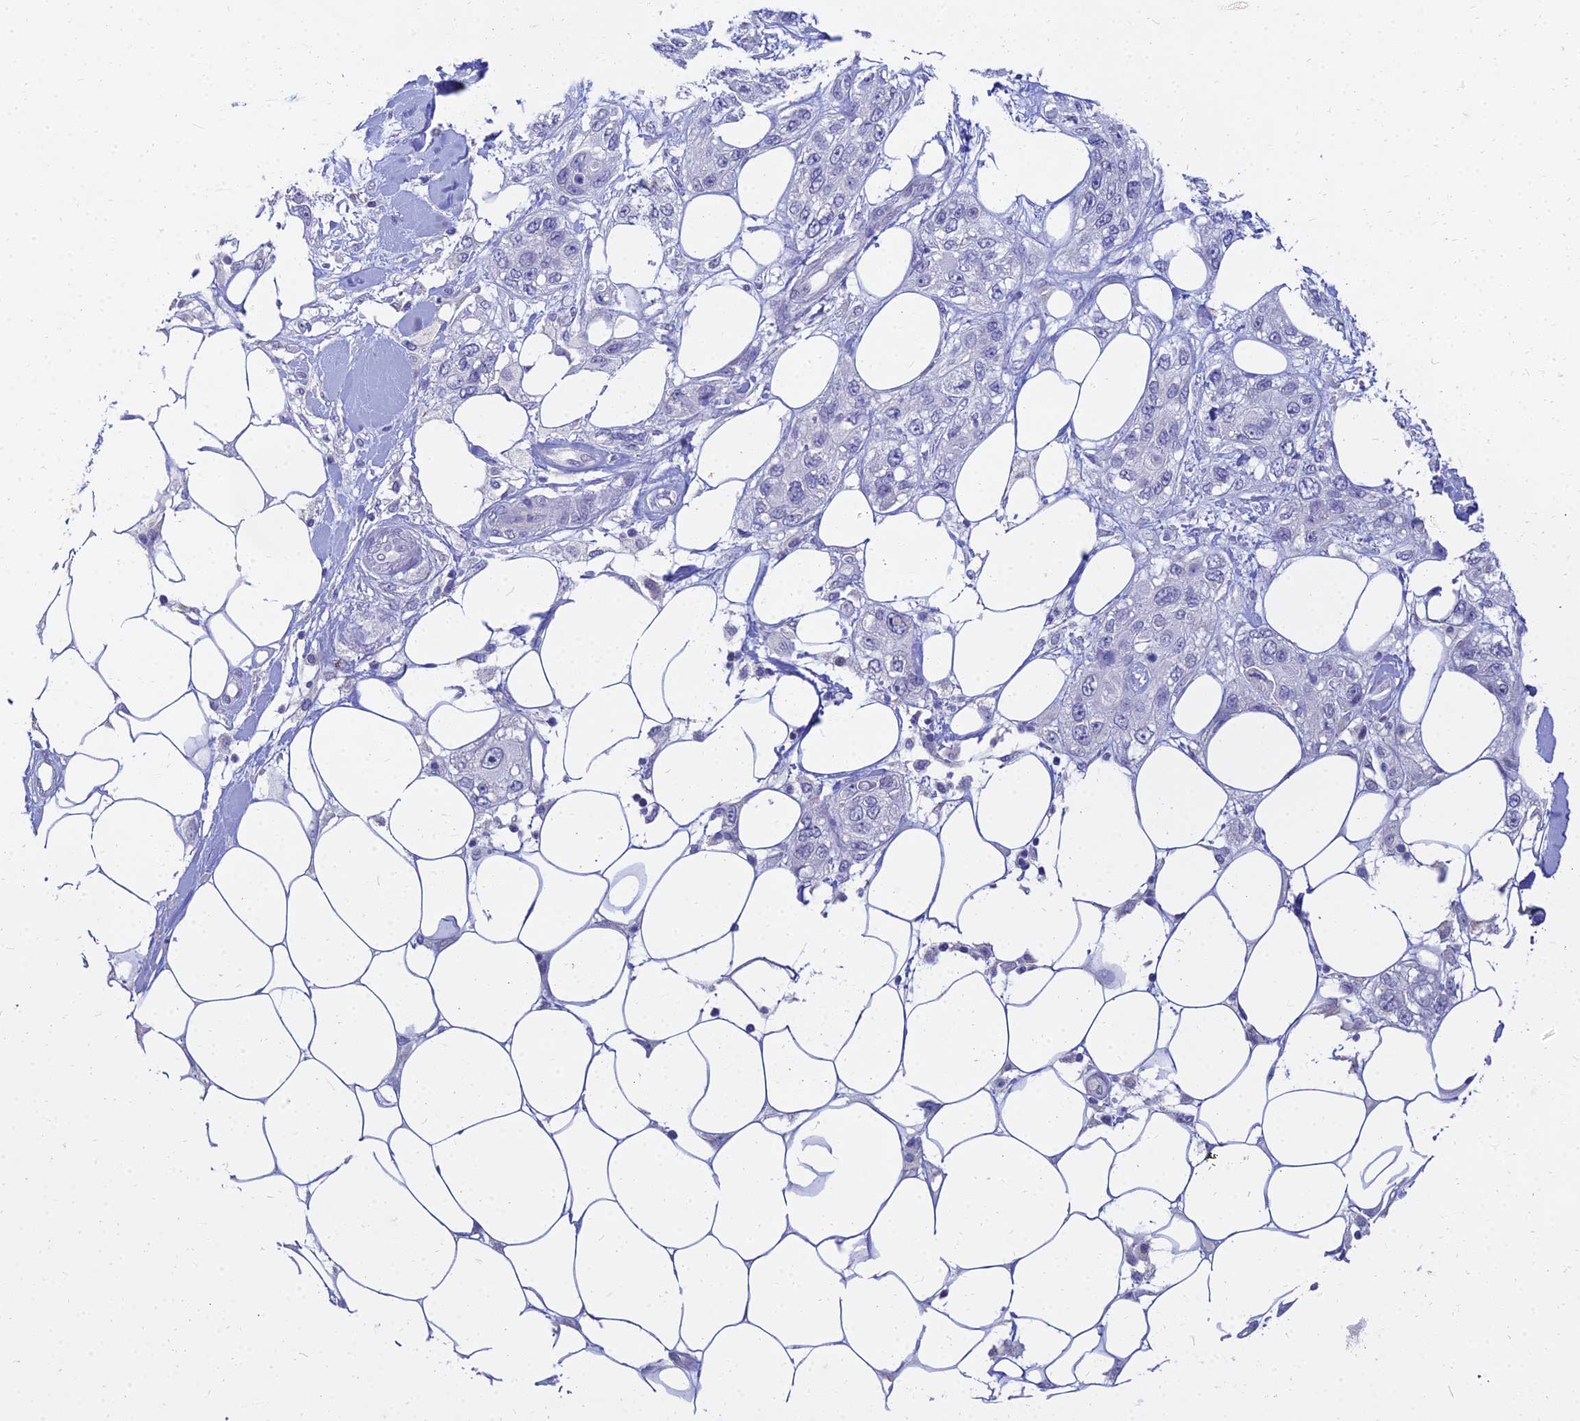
{"staining": {"intensity": "negative", "quantity": "none", "location": "none"}, "tissue": "skin cancer", "cell_type": "Tumor cells", "image_type": "cancer", "snomed": [{"axis": "morphology", "description": "Normal tissue, NOS"}, {"axis": "morphology", "description": "Squamous cell carcinoma, NOS"}, {"axis": "topography", "description": "Skin"}], "caption": "The photomicrograph demonstrates no staining of tumor cells in skin cancer.", "gene": "NPY", "patient": {"sex": "male", "age": 72}}